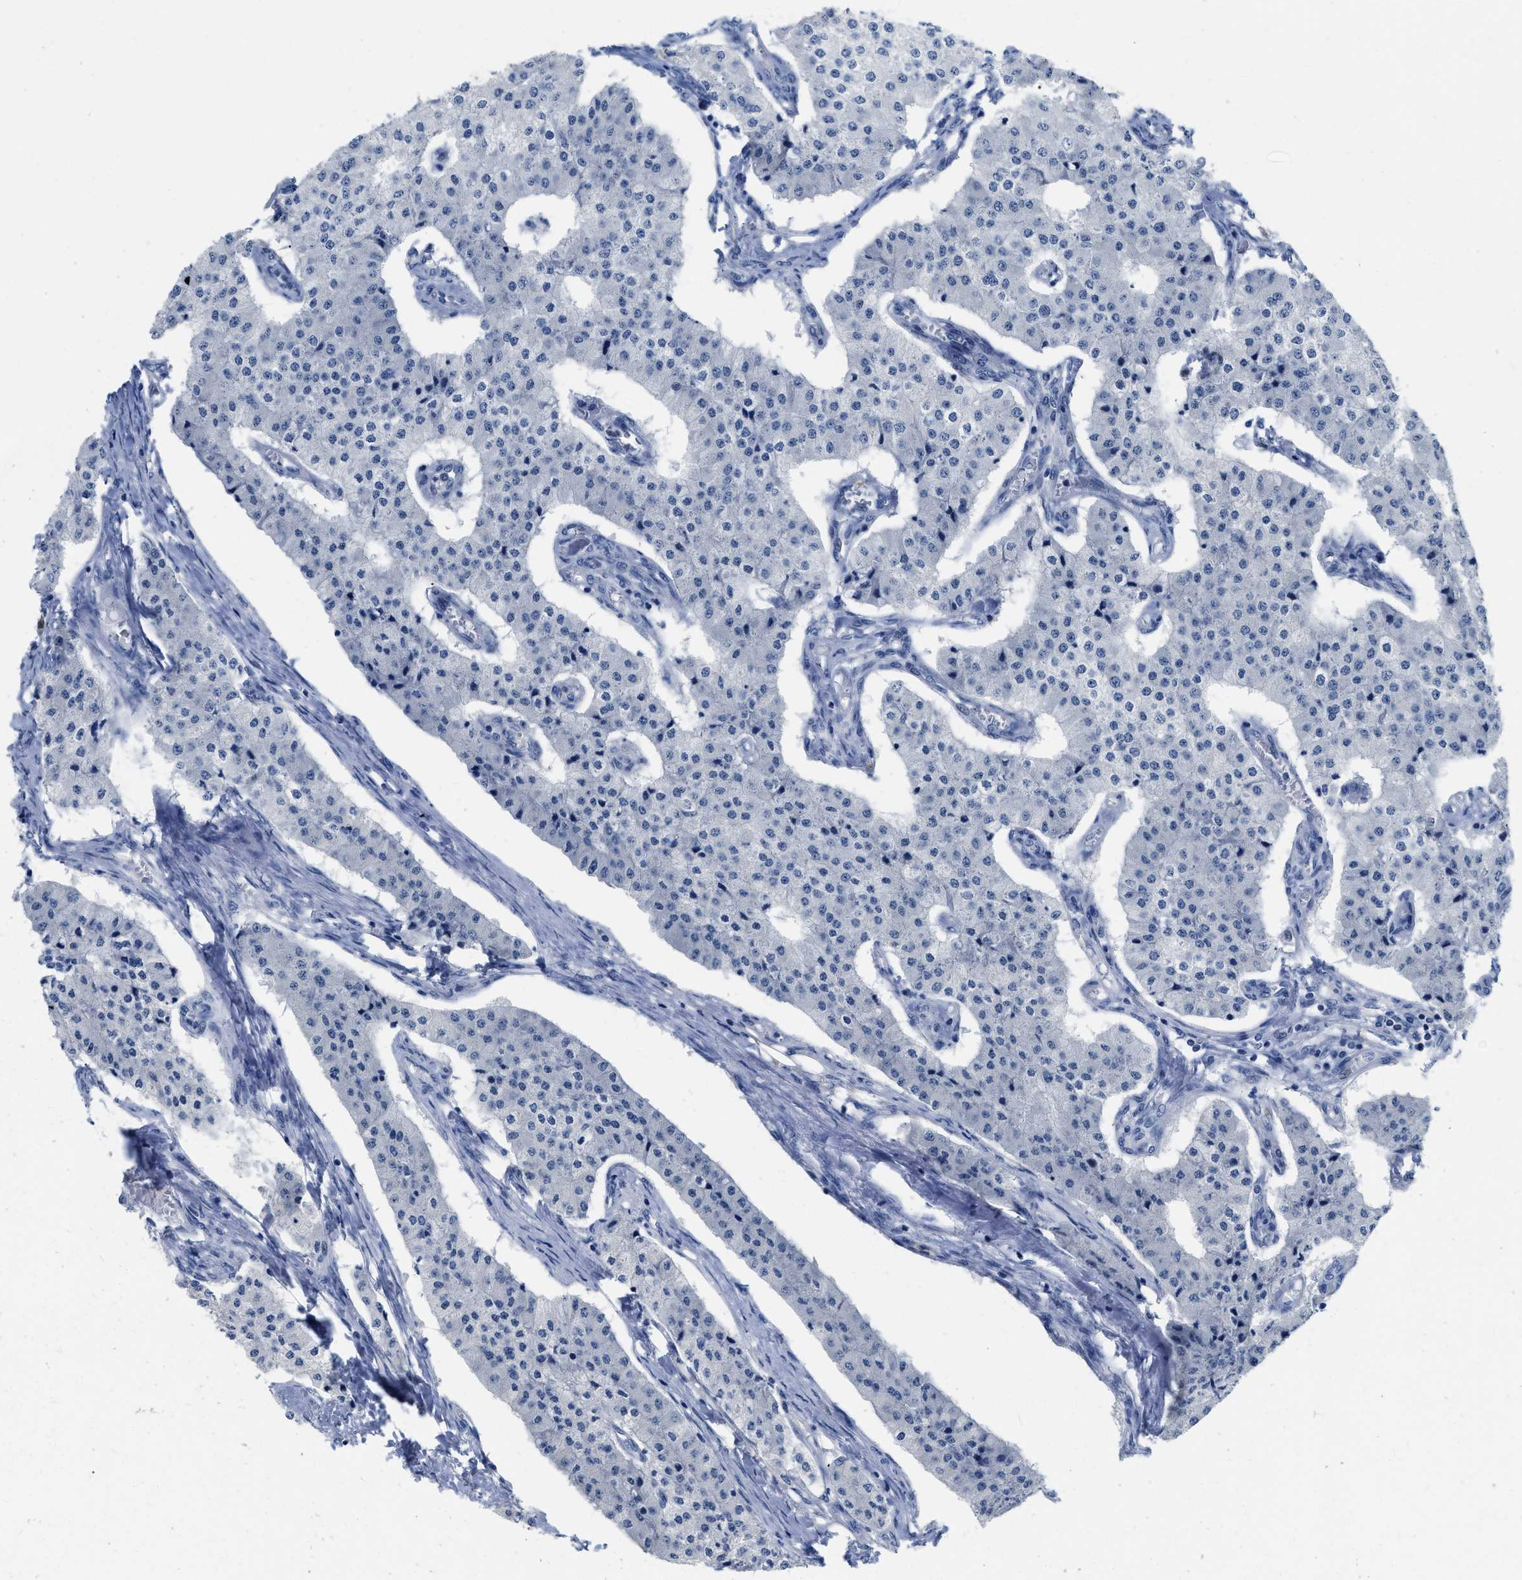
{"staining": {"intensity": "negative", "quantity": "none", "location": "none"}, "tissue": "carcinoid", "cell_type": "Tumor cells", "image_type": "cancer", "snomed": [{"axis": "morphology", "description": "Carcinoid, malignant, NOS"}, {"axis": "topography", "description": "Colon"}], "caption": "Photomicrograph shows no protein positivity in tumor cells of carcinoid tissue.", "gene": "CR1", "patient": {"sex": "female", "age": 52}}